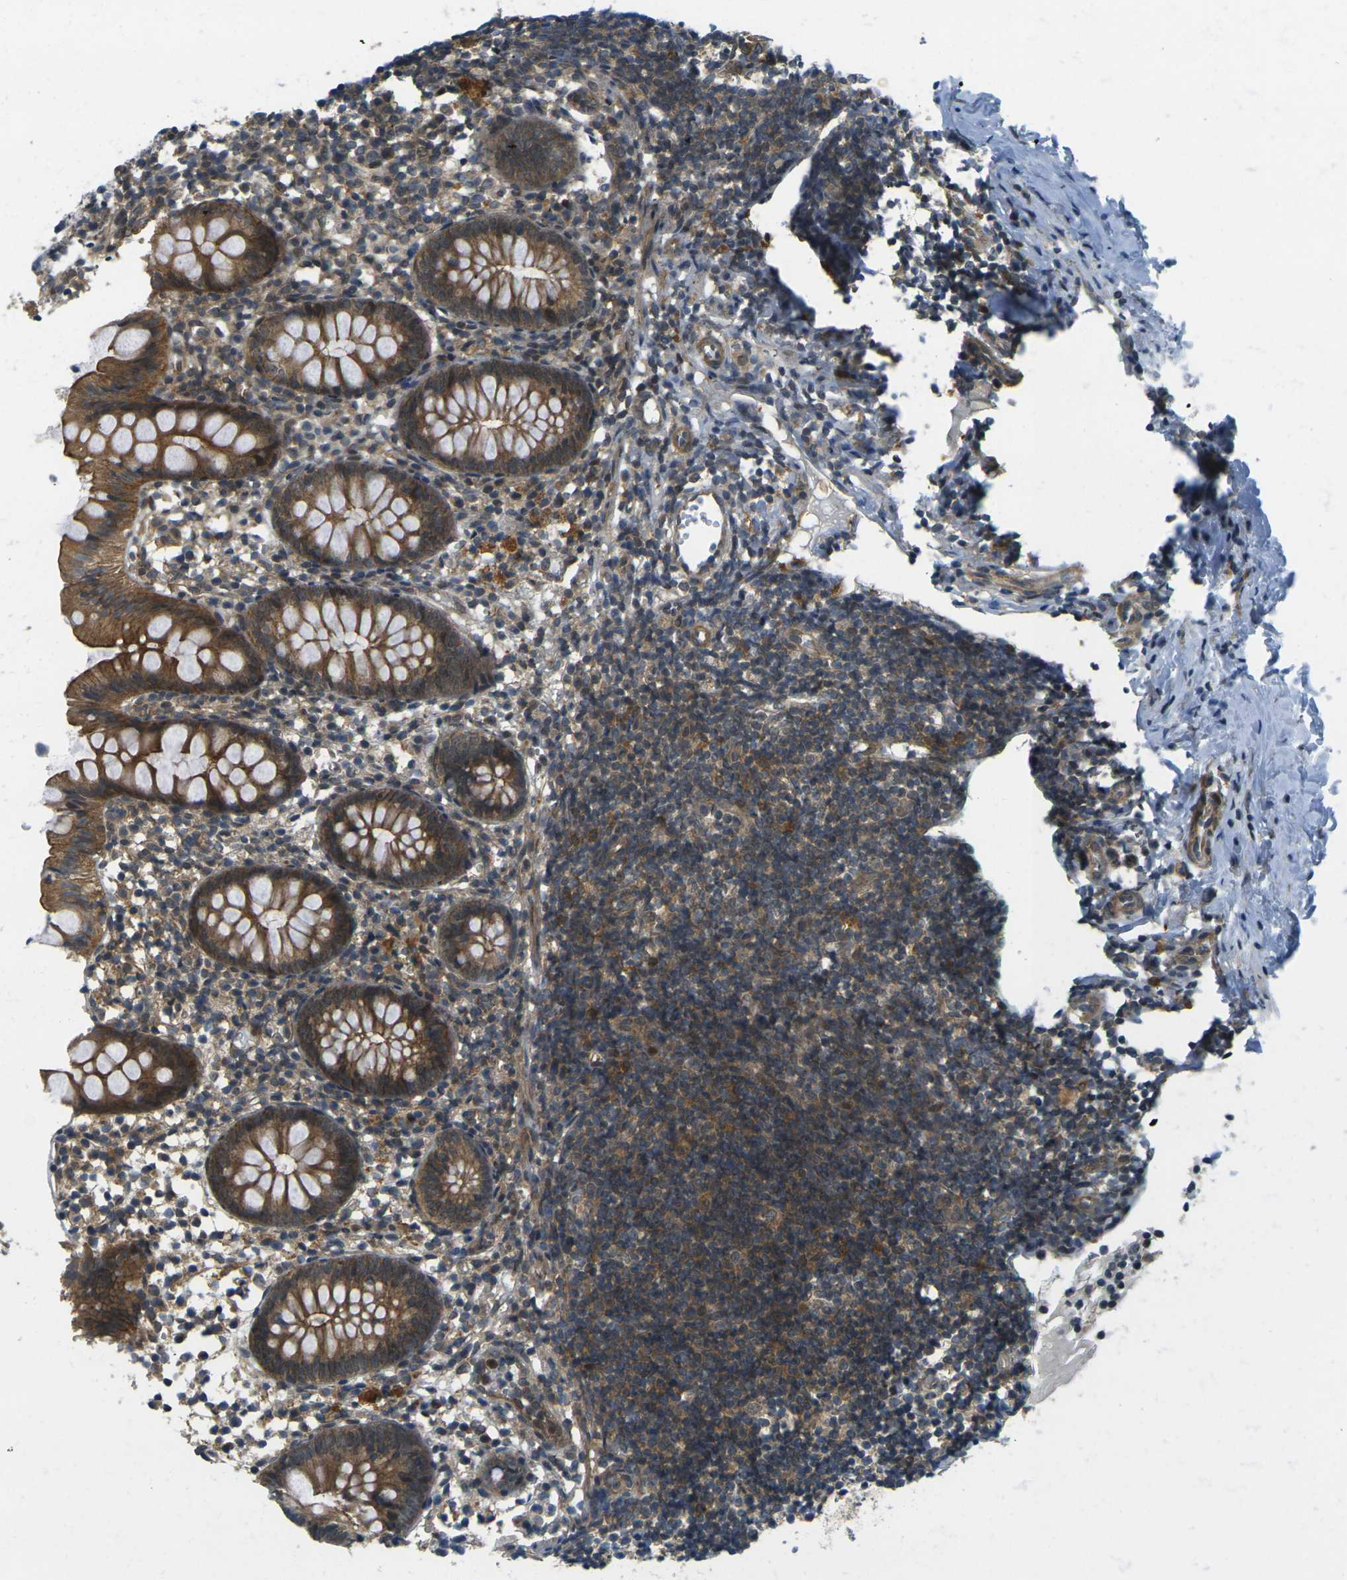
{"staining": {"intensity": "strong", "quantity": ">75%", "location": "cytoplasmic/membranous"}, "tissue": "appendix", "cell_type": "Glandular cells", "image_type": "normal", "snomed": [{"axis": "morphology", "description": "Normal tissue, NOS"}, {"axis": "topography", "description": "Appendix"}], "caption": "Human appendix stained for a protein (brown) shows strong cytoplasmic/membranous positive positivity in about >75% of glandular cells.", "gene": "KCTD10", "patient": {"sex": "female", "age": 20}}